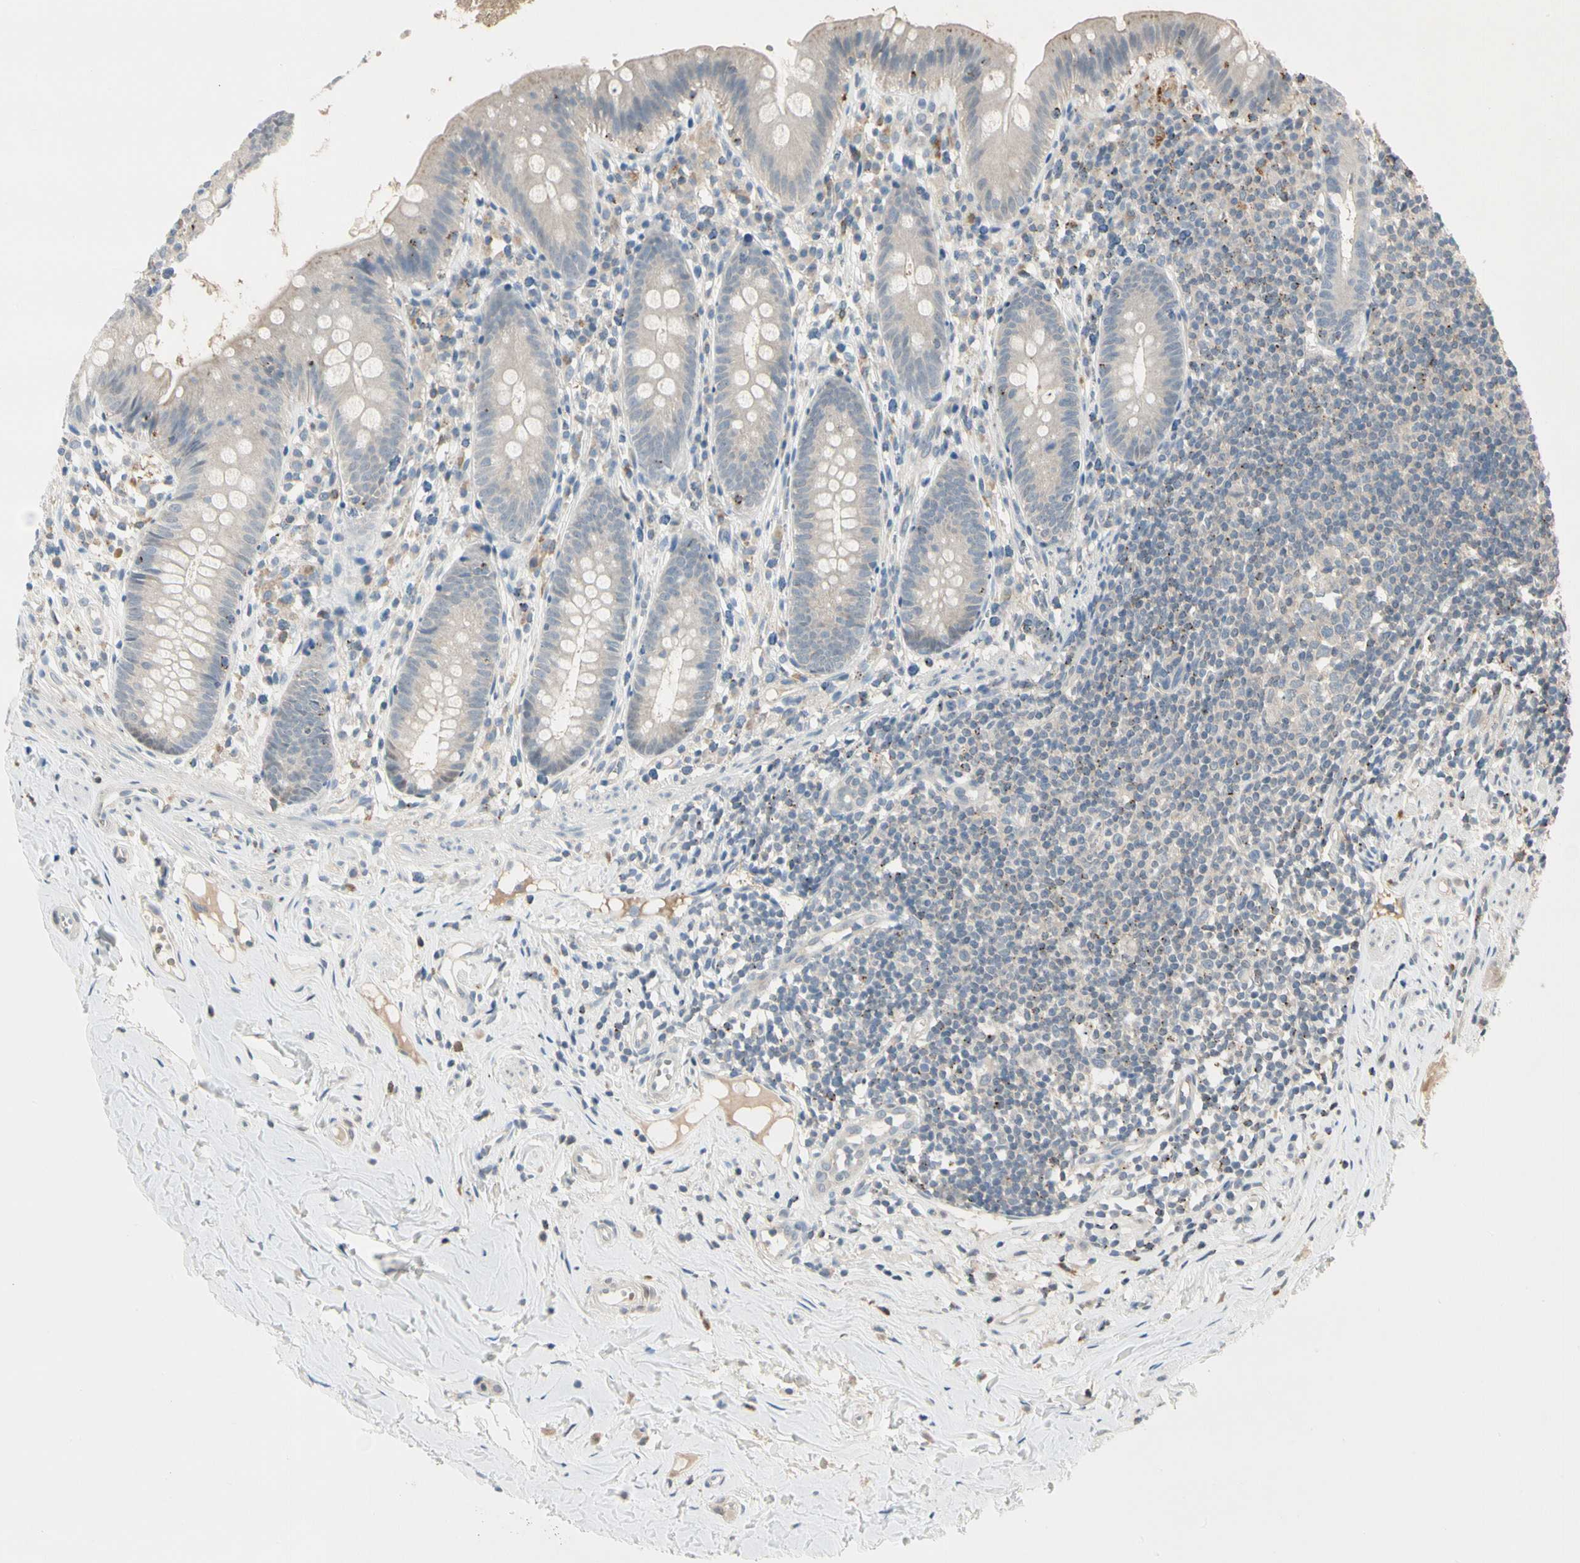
{"staining": {"intensity": "negative", "quantity": "none", "location": "none"}, "tissue": "appendix", "cell_type": "Glandular cells", "image_type": "normal", "snomed": [{"axis": "morphology", "description": "Normal tissue, NOS"}, {"axis": "topography", "description": "Appendix"}], "caption": "This micrograph is of benign appendix stained with IHC to label a protein in brown with the nuclei are counter-stained blue. There is no expression in glandular cells. The staining is performed using DAB (3,3'-diaminobenzidine) brown chromogen with nuclei counter-stained in using hematoxylin.", "gene": "EVC", "patient": {"sex": "male", "age": 52}}